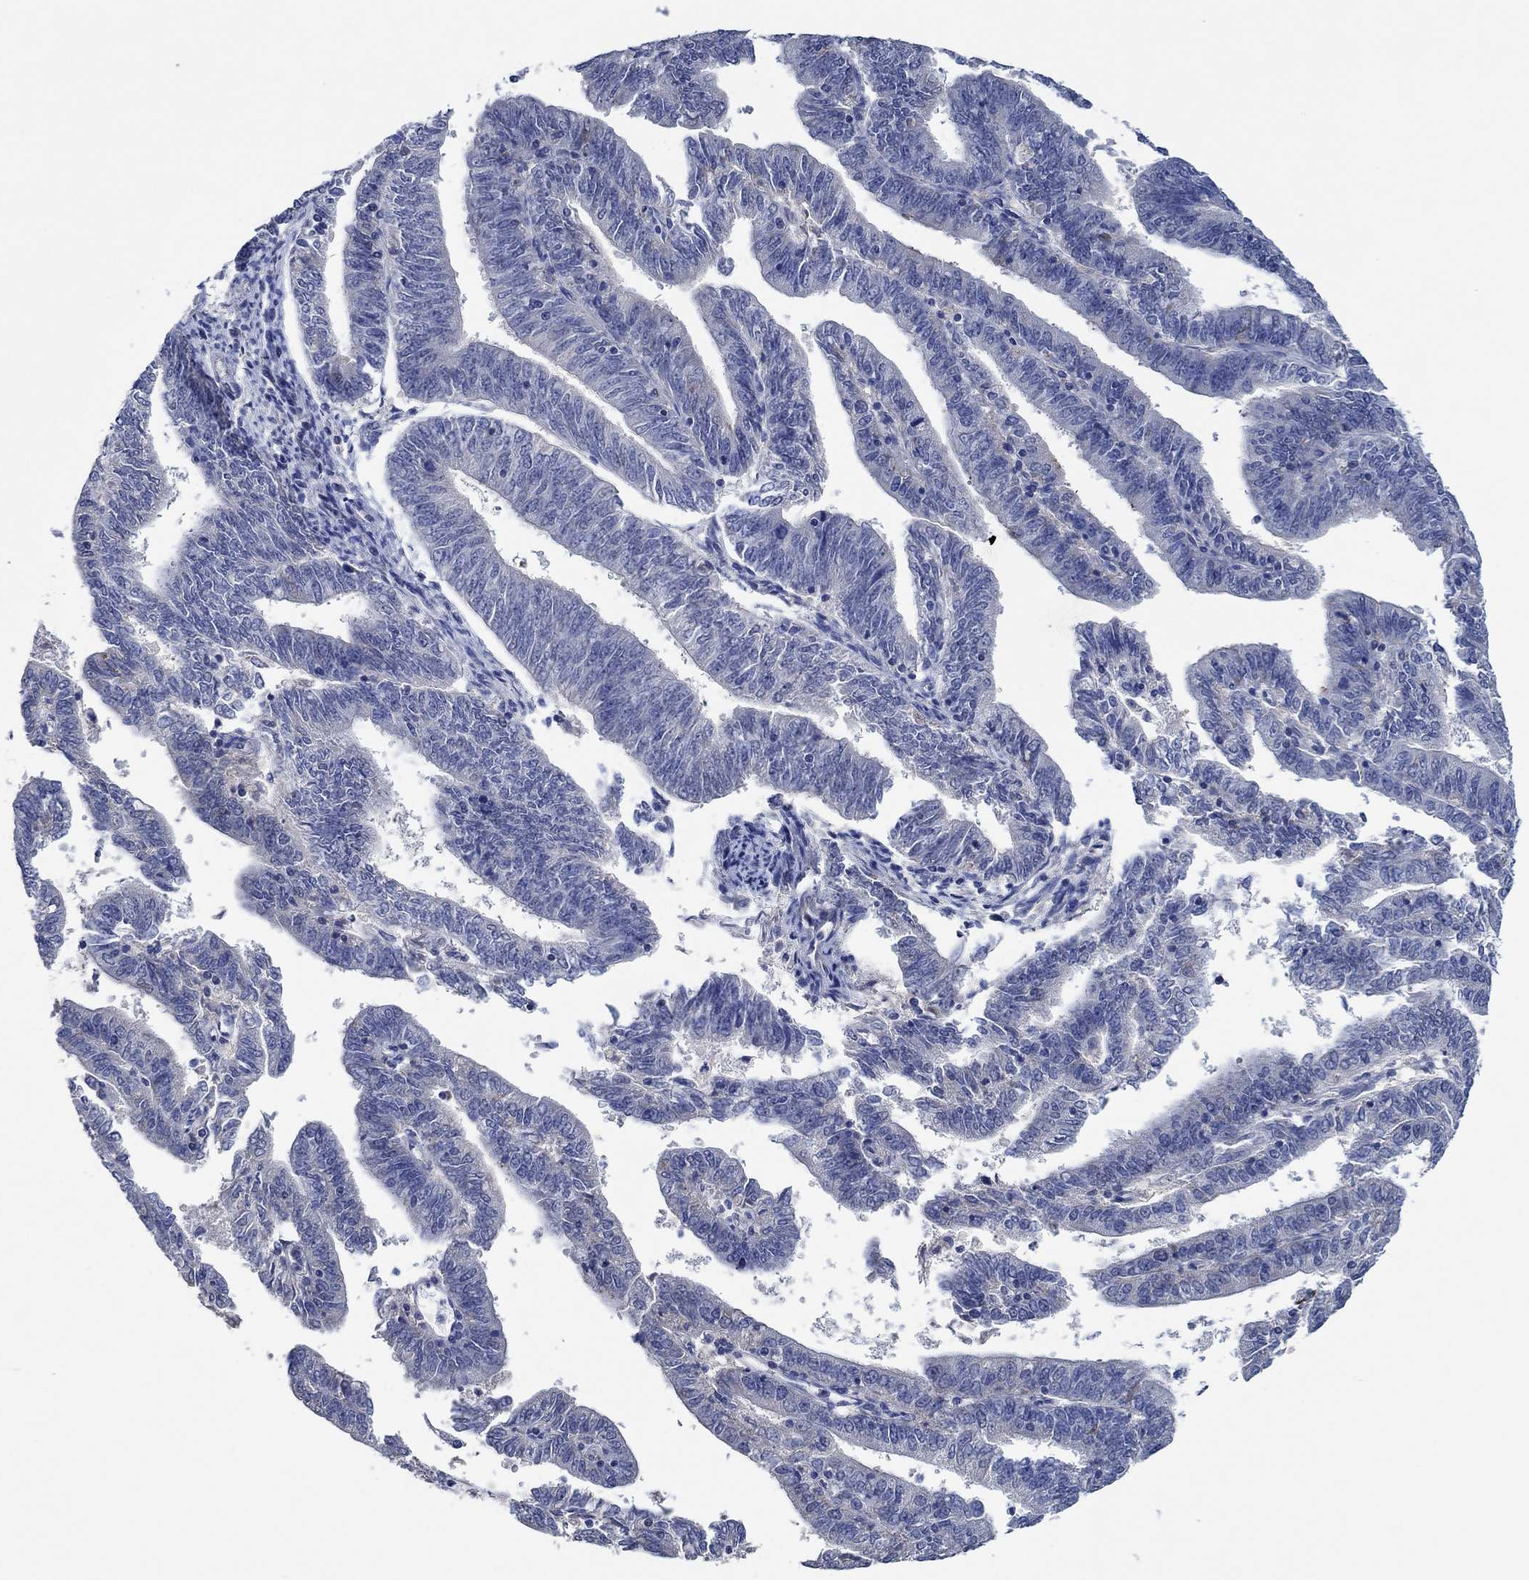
{"staining": {"intensity": "strong", "quantity": "<25%", "location": "cytoplasmic/membranous"}, "tissue": "endometrial cancer", "cell_type": "Tumor cells", "image_type": "cancer", "snomed": [{"axis": "morphology", "description": "Adenocarcinoma, NOS"}, {"axis": "topography", "description": "Endometrium"}], "caption": "Immunohistochemistry histopathology image of neoplastic tissue: human adenocarcinoma (endometrial) stained using immunohistochemistry (IHC) exhibits medium levels of strong protein expression localized specifically in the cytoplasmic/membranous of tumor cells, appearing as a cytoplasmic/membranous brown color.", "gene": "PRRT3", "patient": {"sex": "female", "age": 82}}